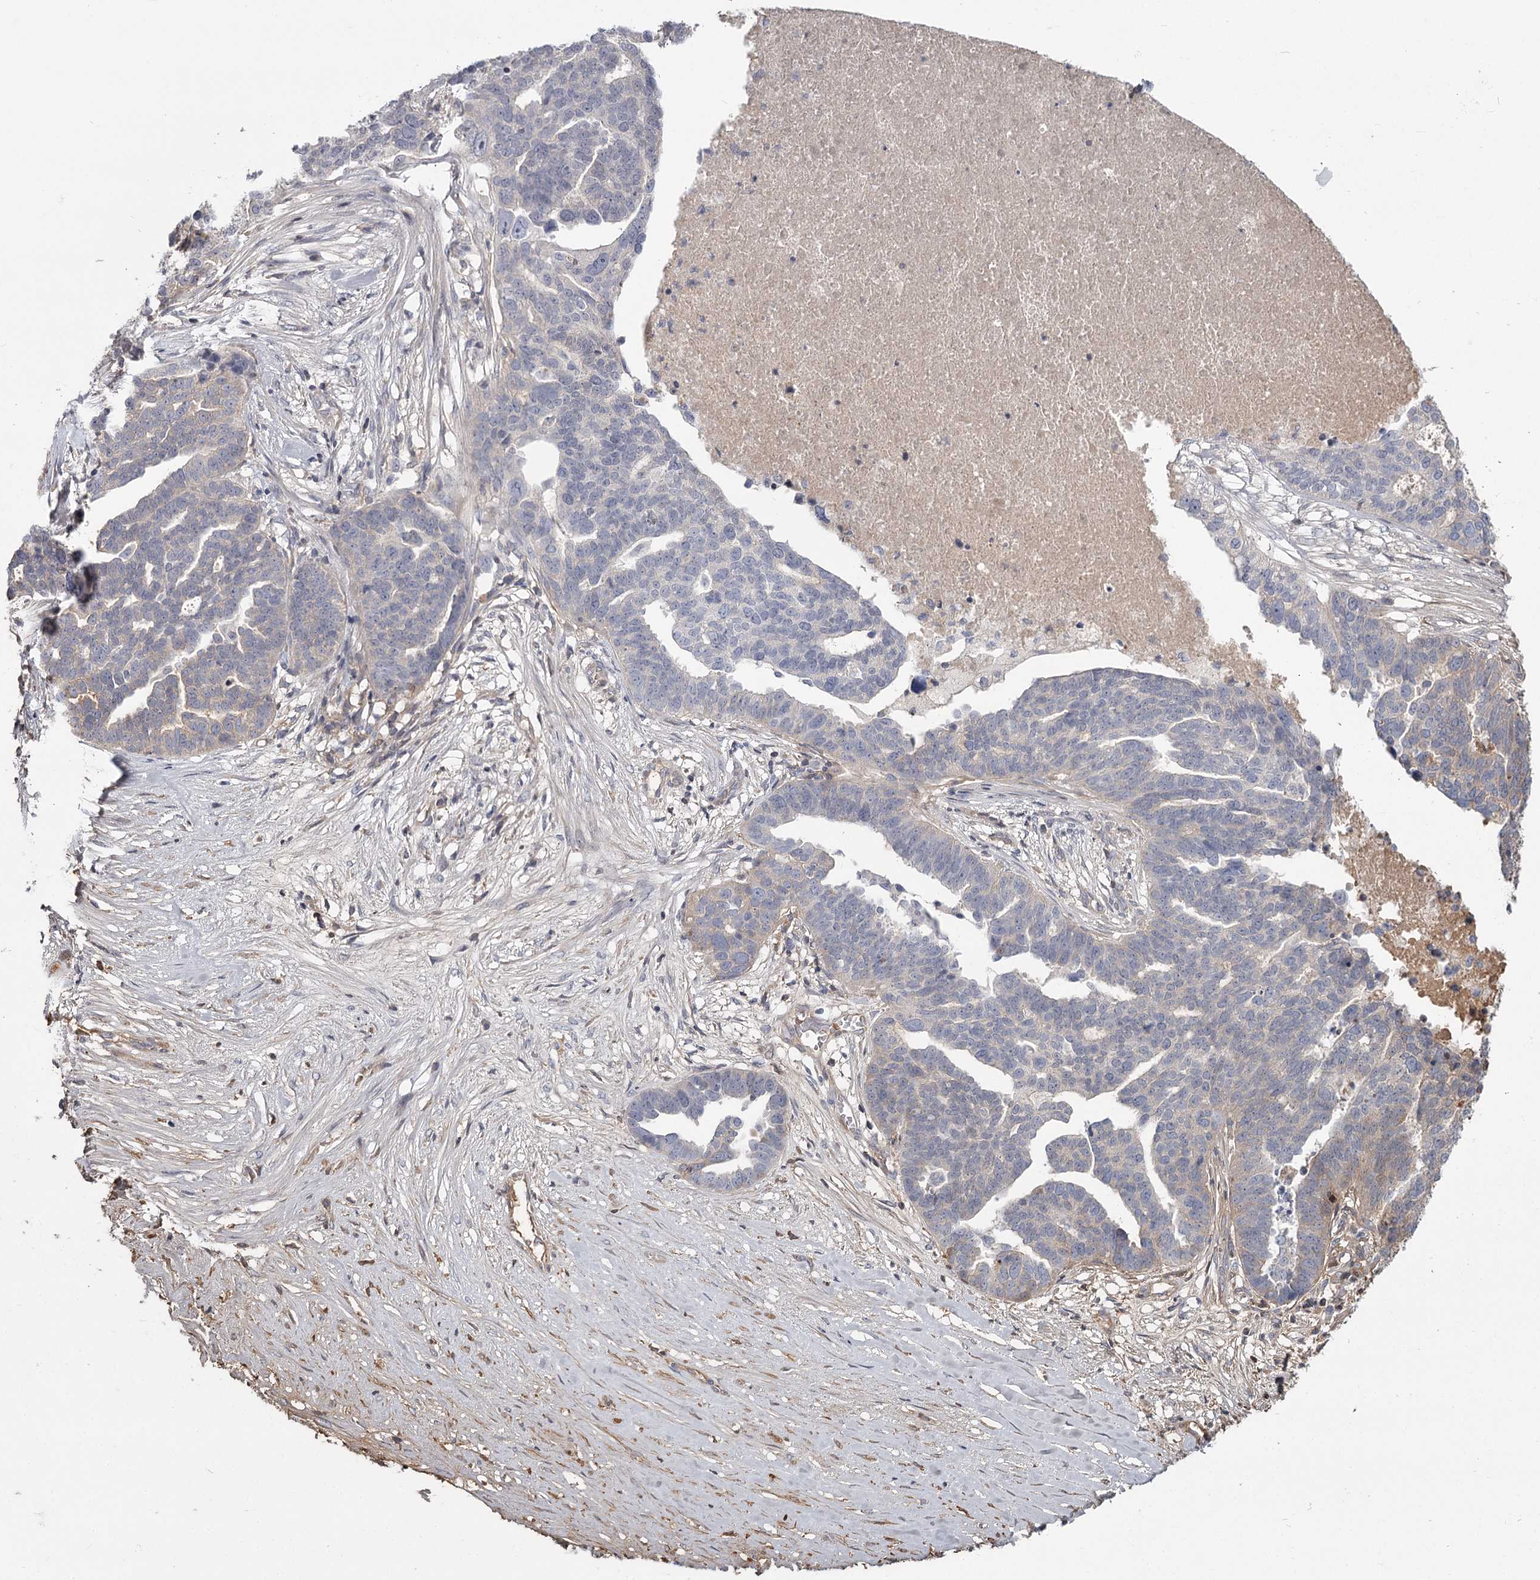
{"staining": {"intensity": "negative", "quantity": "none", "location": "none"}, "tissue": "ovarian cancer", "cell_type": "Tumor cells", "image_type": "cancer", "snomed": [{"axis": "morphology", "description": "Cystadenocarcinoma, serous, NOS"}, {"axis": "topography", "description": "Ovary"}], "caption": "DAB (3,3'-diaminobenzidine) immunohistochemical staining of human ovarian cancer displays no significant positivity in tumor cells. (DAB IHC, high magnification).", "gene": "DHRS9", "patient": {"sex": "female", "age": 59}}